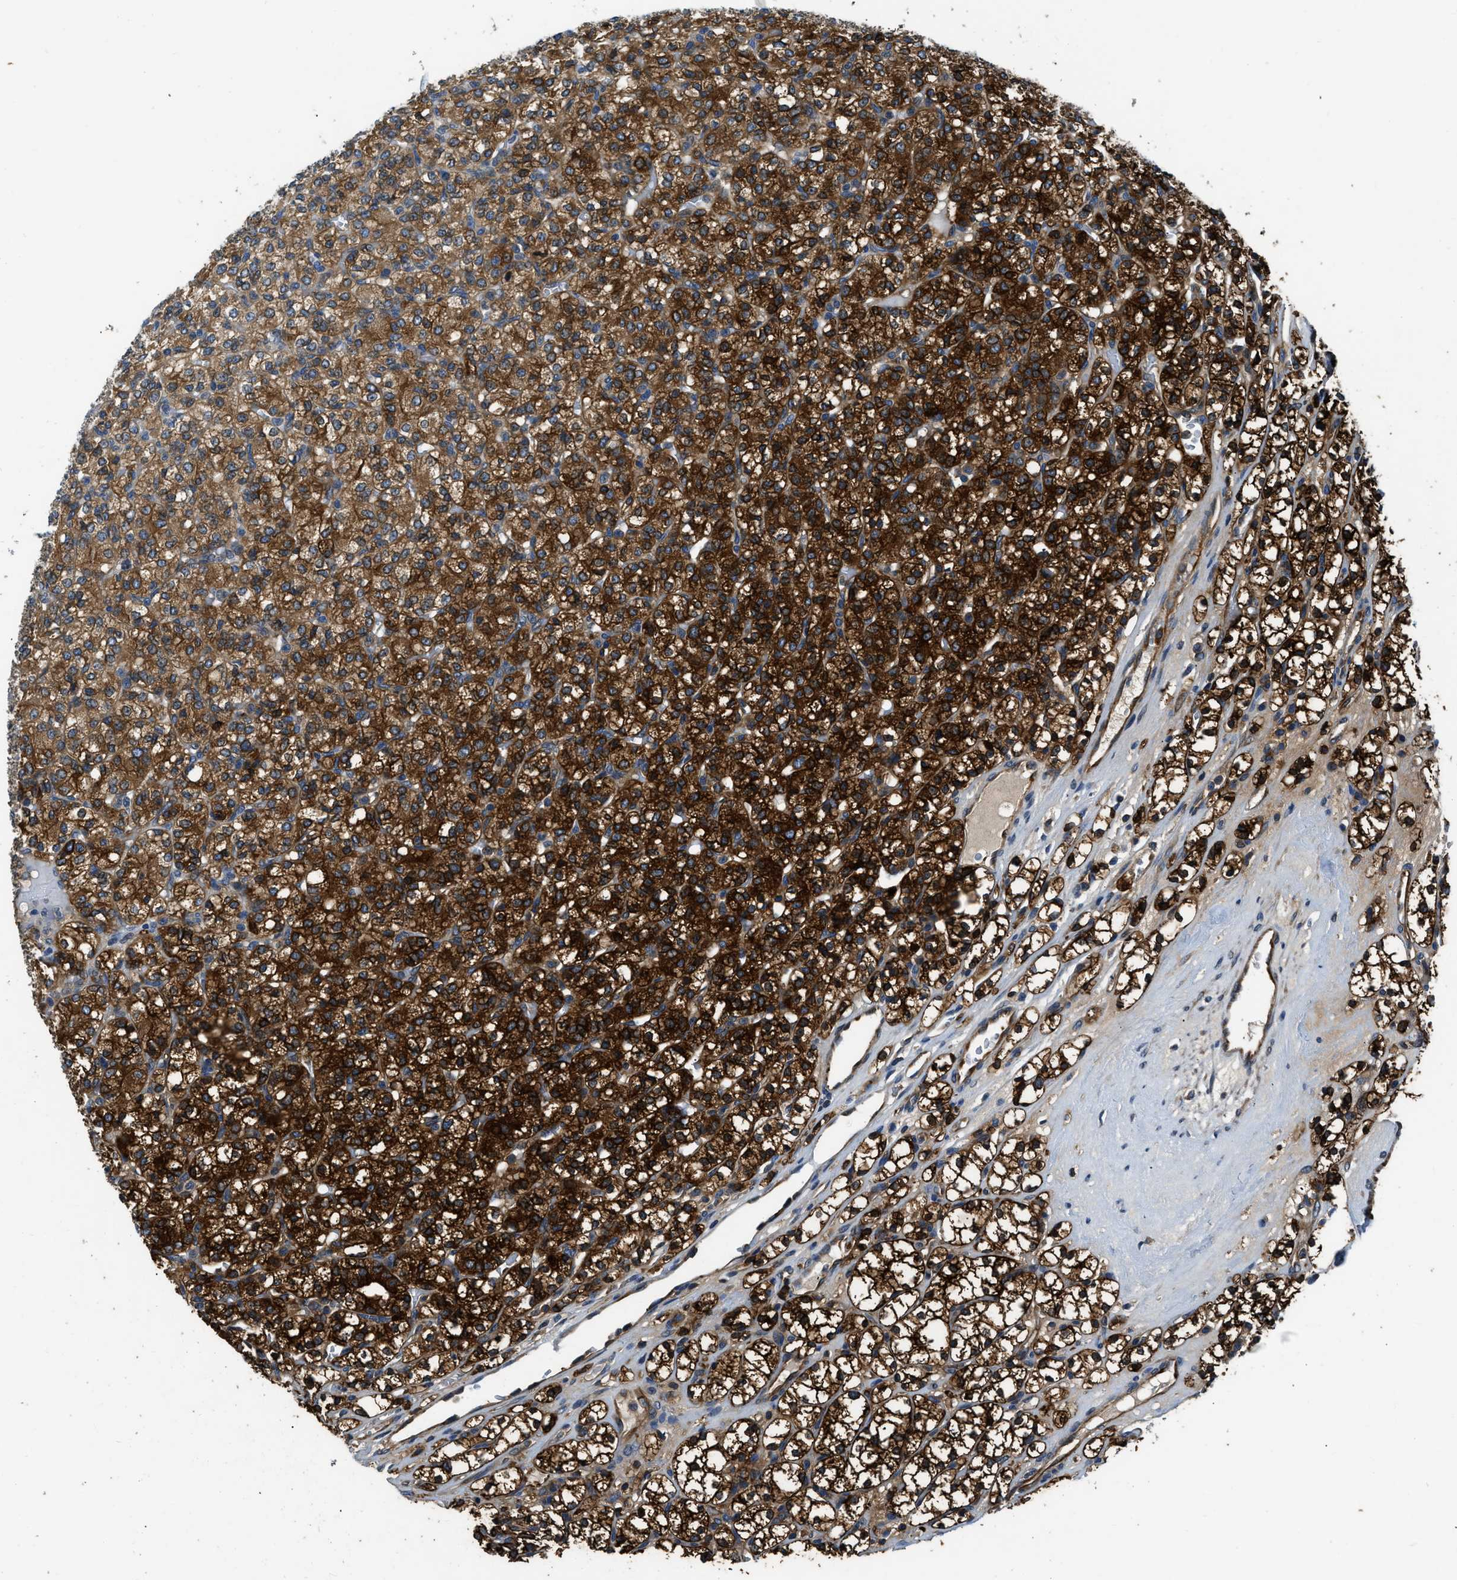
{"staining": {"intensity": "strong", "quantity": "25%-75%", "location": "cytoplasmic/membranous"}, "tissue": "renal cancer", "cell_type": "Tumor cells", "image_type": "cancer", "snomed": [{"axis": "morphology", "description": "Adenocarcinoma, NOS"}, {"axis": "topography", "description": "Kidney"}], "caption": "A photomicrograph of adenocarcinoma (renal) stained for a protein shows strong cytoplasmic/membranous brown staining in tumor cells.", "gene": "PFKP", "patient": {"sex": "male", "age": 77}}